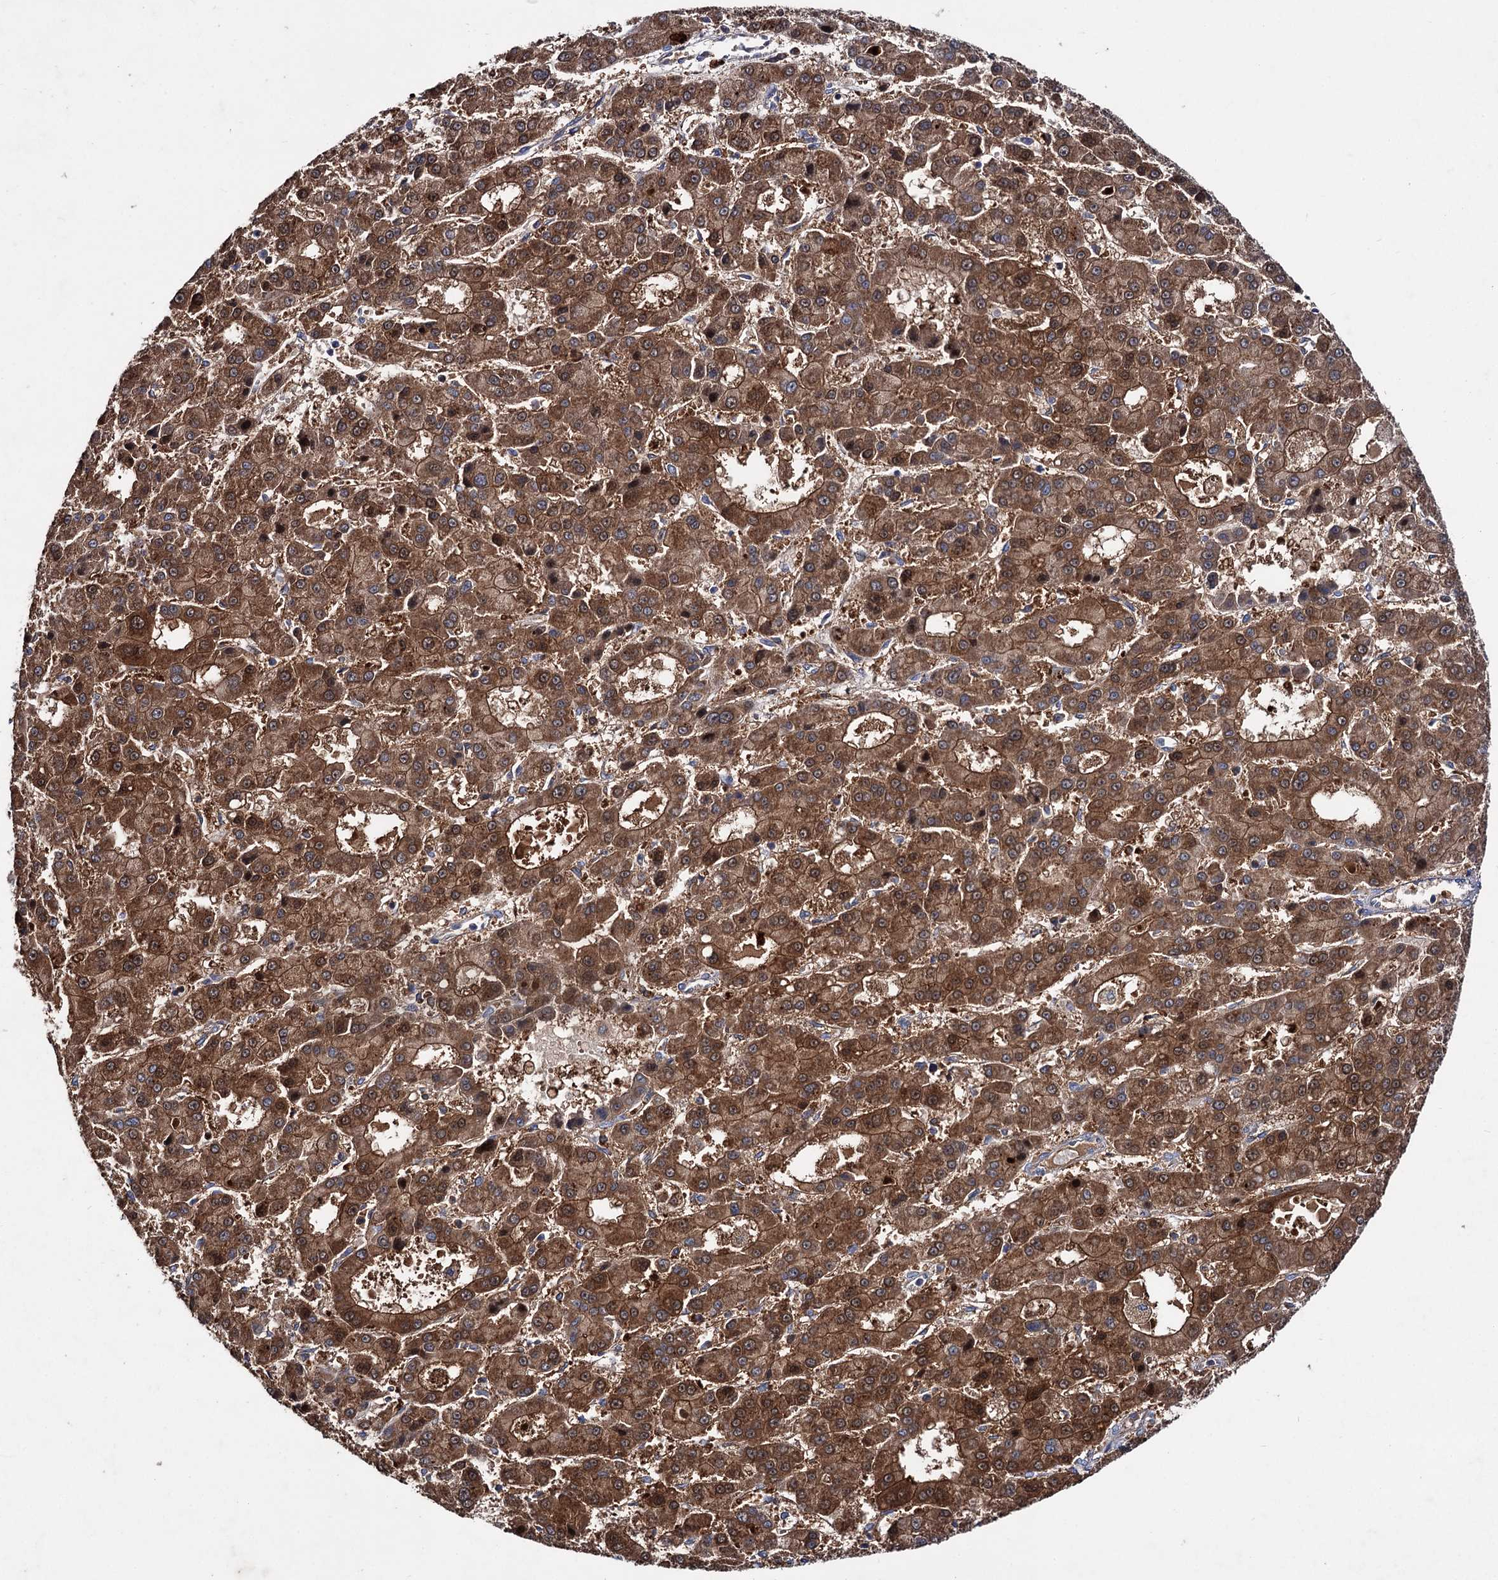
{"staining": {"intensity": "moderate", "quantity": ">75%", "location": "cytoplasmic/membranous"}, "tissue": "liver cancer", "cell_type": "Tumor cells", "image_type": "cancer", "snomed": [{"axis": "morphology", "description": "Carcinoma, Hepatocellular, NOS"}, {"axis": "topography", "description": "Liver"}], "caption": "Liver cancer was stained to show a protein in brown. There is medium levels of moderate cytoplasmic/membranous staining in approximately >75% of tumor cells.", "gene": "CLPB", "patient": {"sex": "male", "age": 70}}